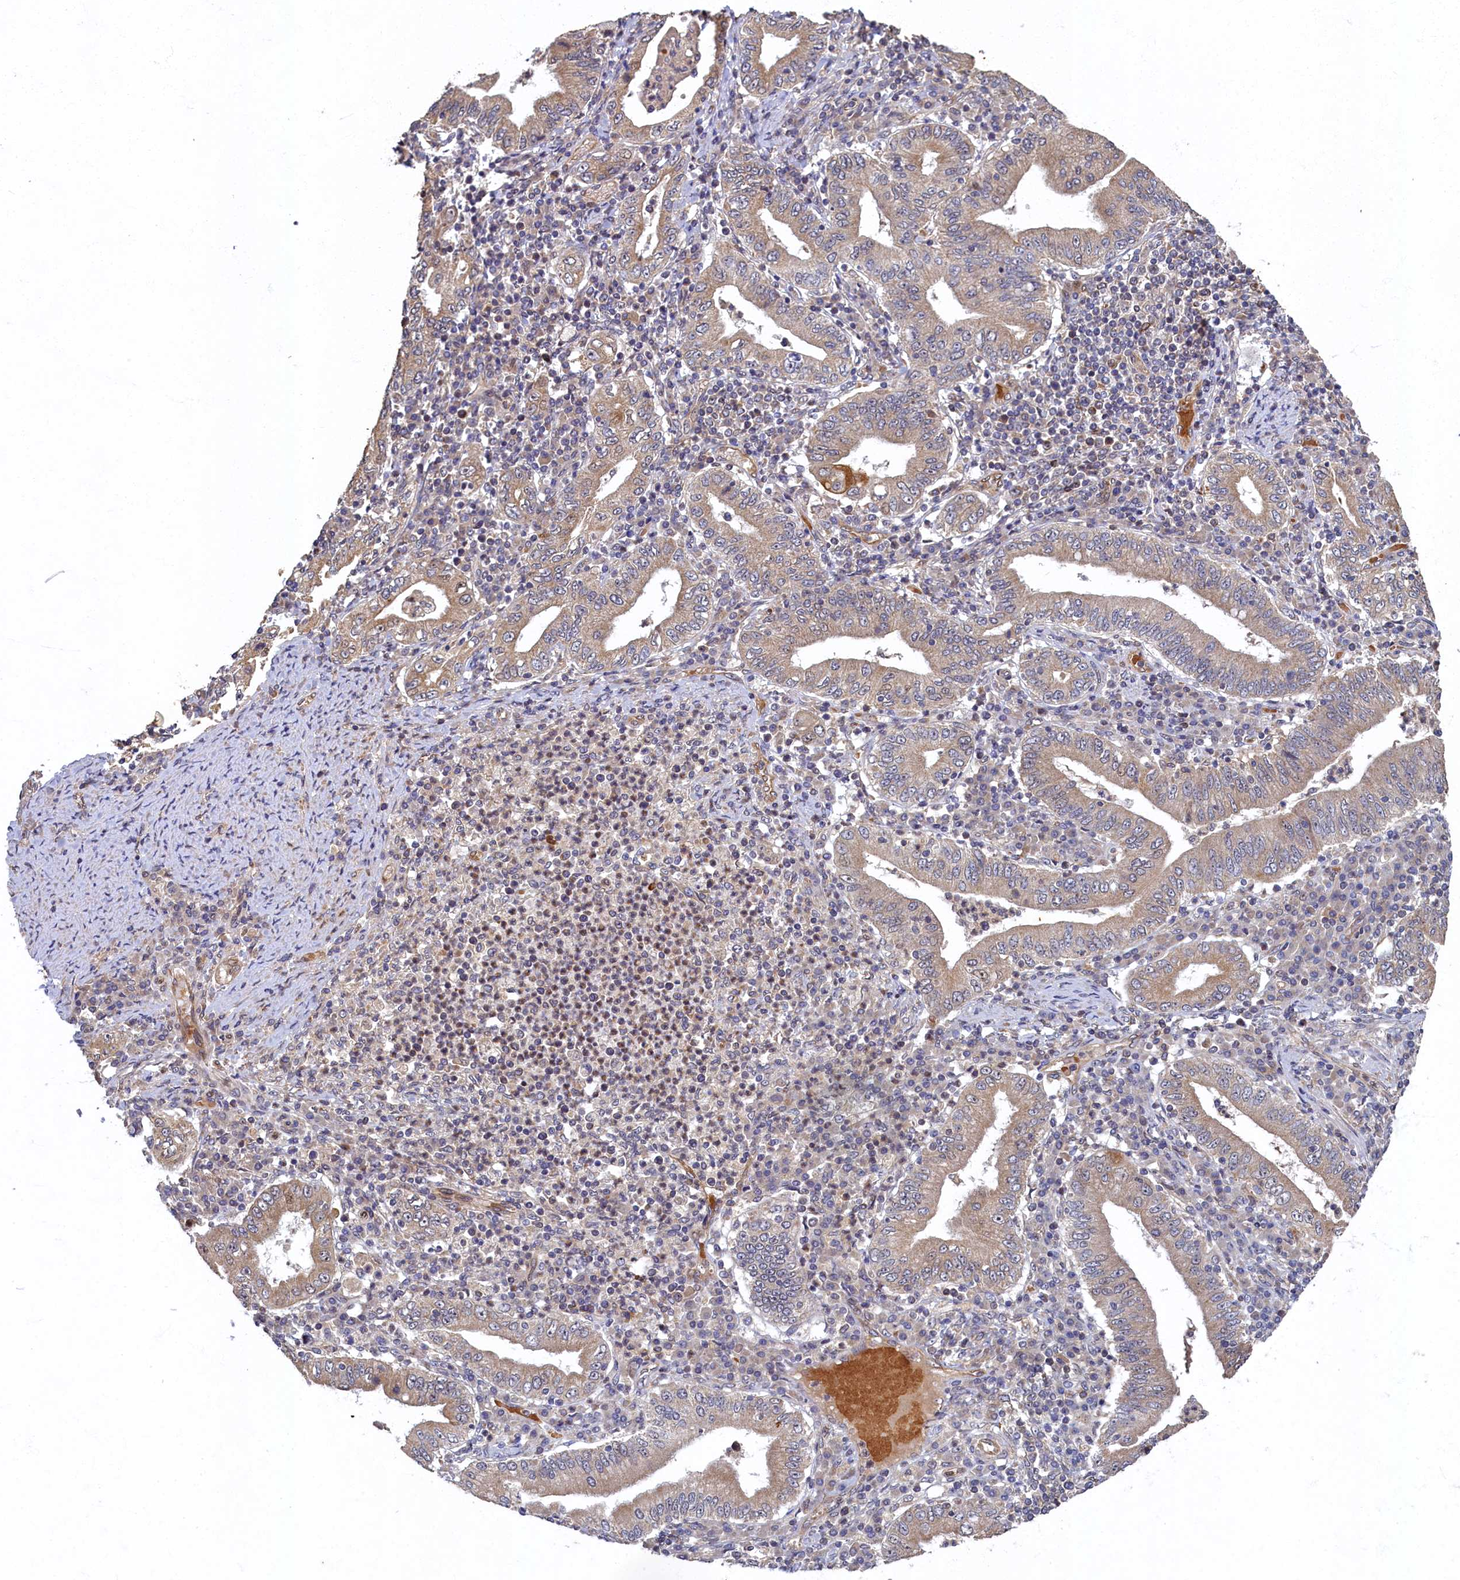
{"staining": {"intensity": "weak", "quantity": ">75%", "location": "cytoplasmic/membranous"}, "tissue": "stomach cancer", "cell_type": "Tumor cells", "image_type": "cancer", "snomed": [{"axis": "morphology", "description": "Normal tissue, NOS"}, {"axis": "morphology", "description": "Adenocarcinoma, NOS"}, {"axis": "topography", "description": "Esophagus"}, {"axis": "topography", "description": "Stomach, upper"}, {"axis": "topography", "description": "Peripheral nerve tissue"}], "caption": "This is a histology image of immunohistochemistry (IHC) staining of stomach adenocarcinoma, which shows weak staining in the cytoplasmic/membranous of tumor cells.", "gene": "CEP20", "patient": {"sex": "male", "age": 62}}